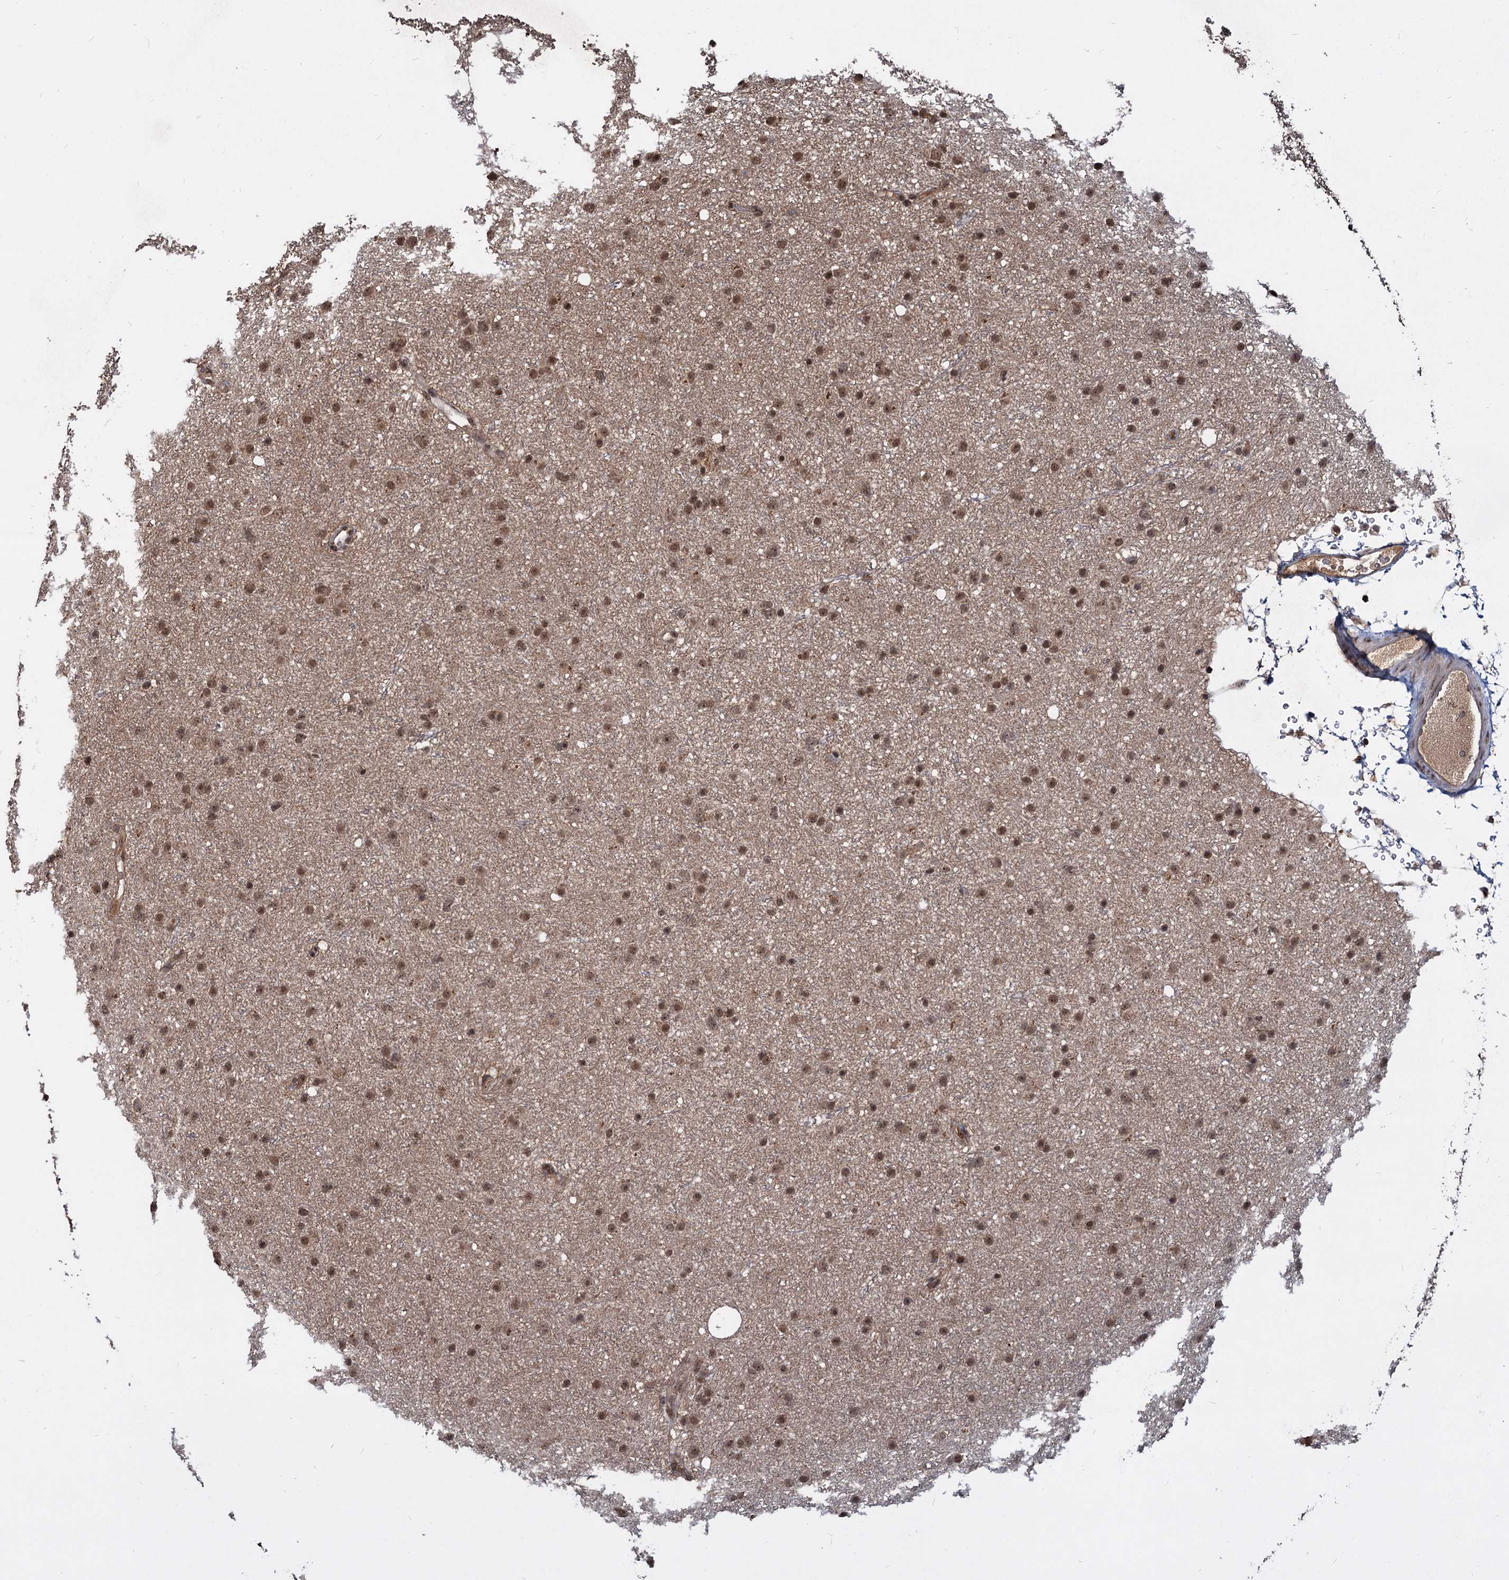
{"staining": {"intensity": "moderate", "quantity": ">75%", "location": "nuclear"}, "tissue": "glioma", "cell_type": "Tumor cells", "image_type": "cancer", "snomed": [{"axis": "morphology", "description": "Glioma, malignant, Low grade"}, {"axis": "topography", "description": "Cerebral cortex"}], "caption": "Glioma was stained to show a protein in brown. There is medium levels of moderate nuclear staining in approximately >75% of tumor cells.", "gene": "FAM216B", "patient": {"sex": "female", "age": 39}}